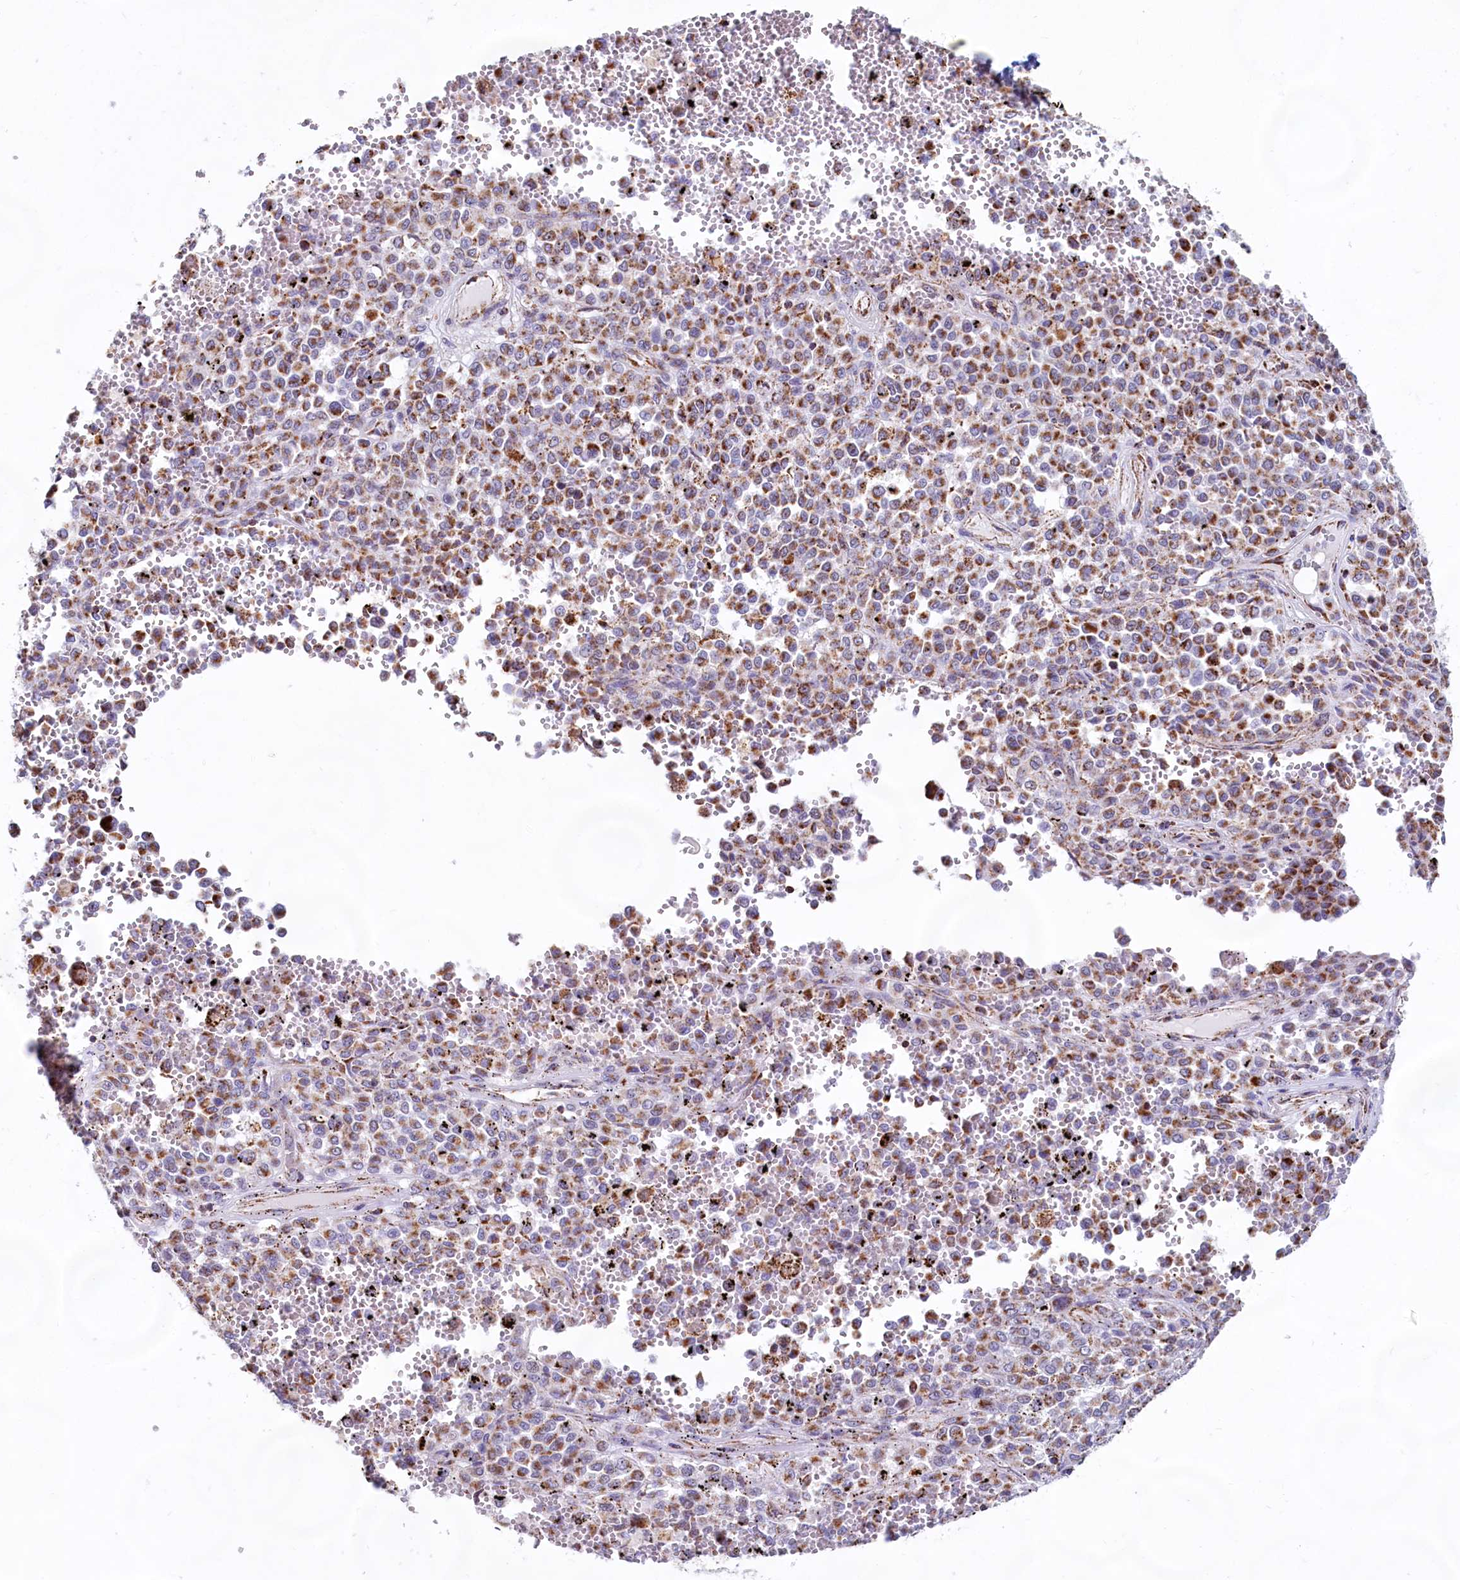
{"staining": {"intensity": "moderate", "quantity": ">75%", "location": "cytoplasmic/membranous"}, "tissue": "melanoma", "cell_type": "Tumor cells", "image_type": "cancer", "snomed": [{"axis": "morphology", "description": "Malignant melanoma, Metastatic site"}, {"axis": "topography", "description": "Pancreas"}], "caption": "Human malignant melanoma (metastatic site) stained with a protein marker demonstrates moderate staining in tumor cells.", "gene": "C1D", "patient": {"sex": "female", "age": 30}}